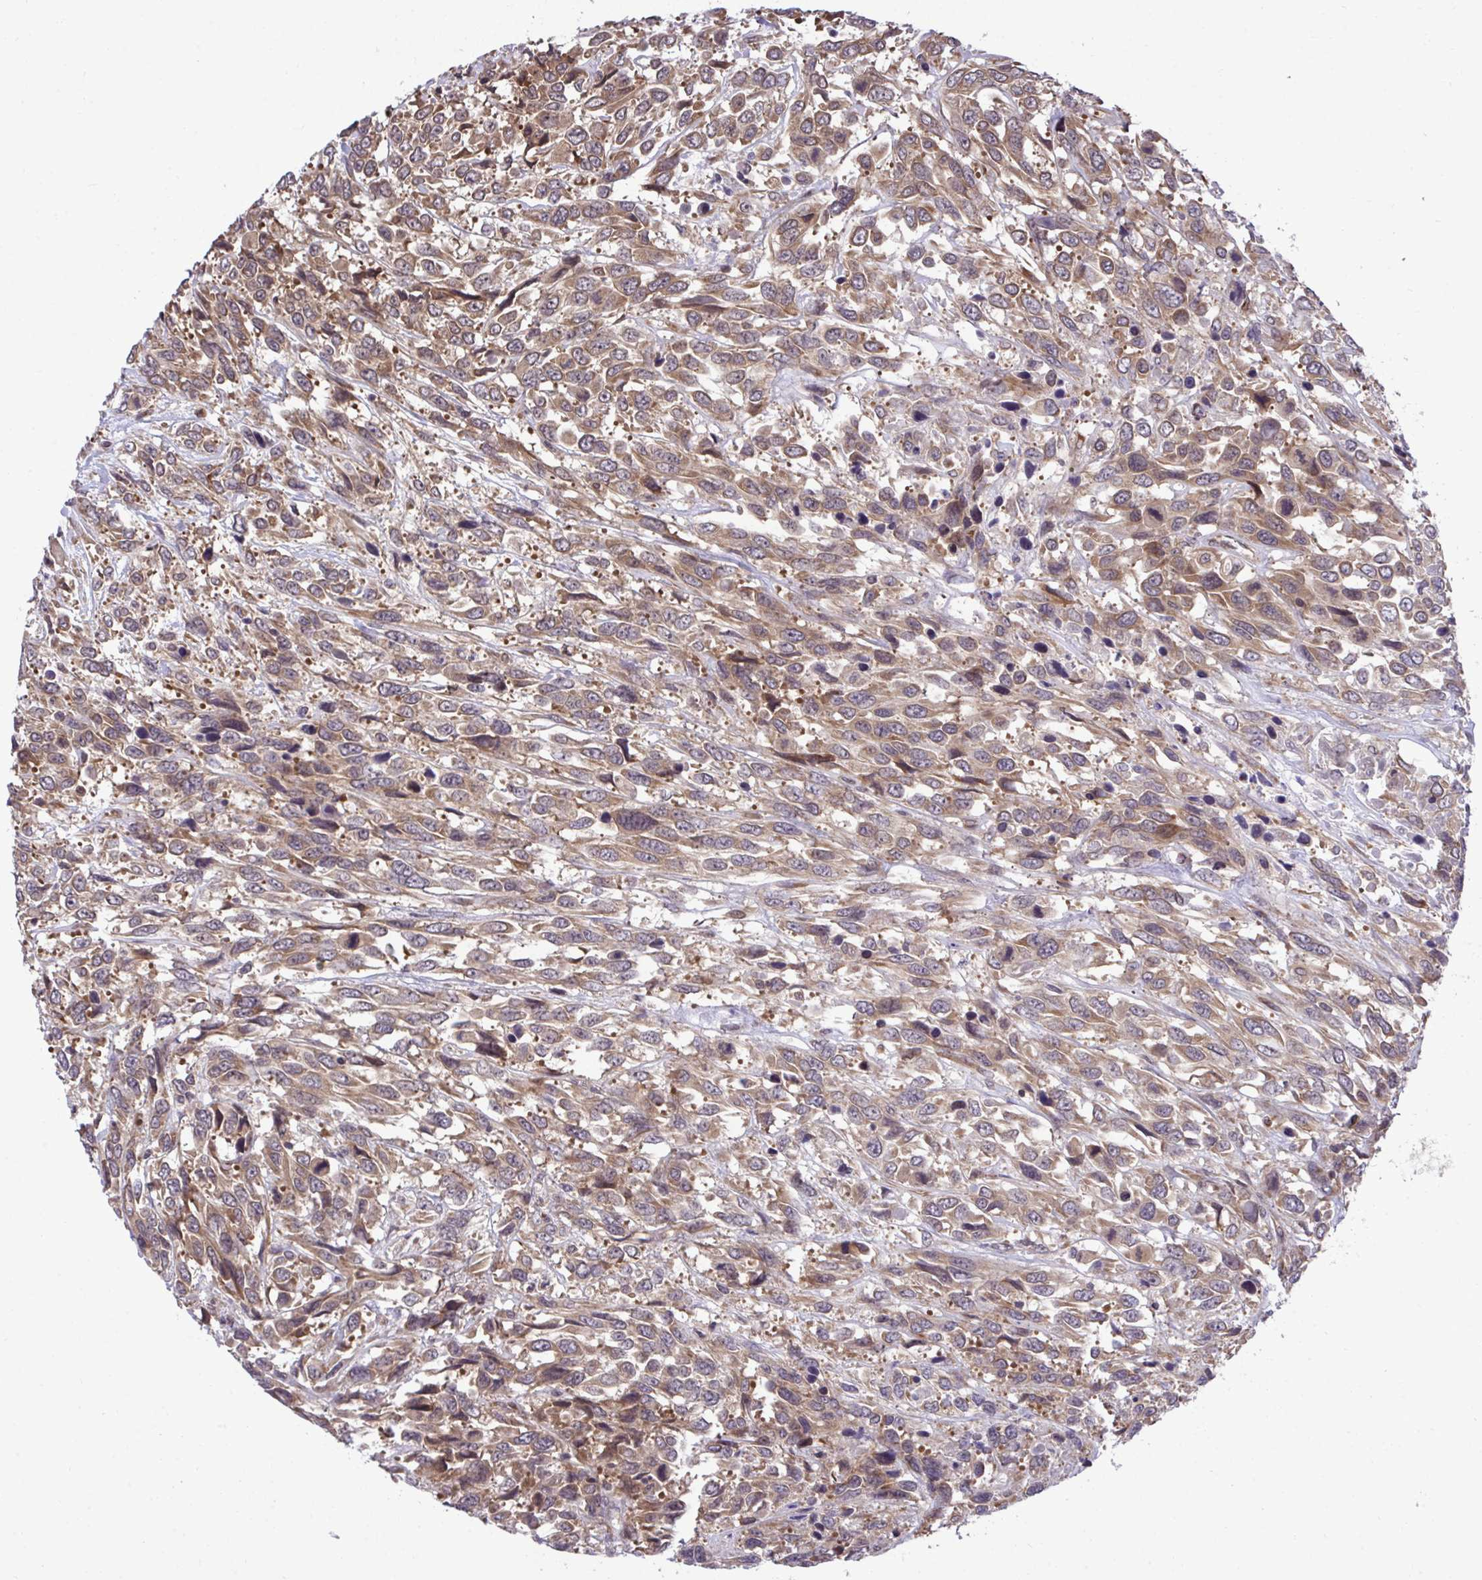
{"staining": {"intensity": "moderate", "quantity": ">75%", "location": "cytoplasmic/membranous"}, "tissue": "urothelial cancer", "cell_type": "Tumor cells", "image_type": "cancer", "snomed": [{"axis": "morphology", "description": "Urothelial carcinoma, High grade"}, {"axis": "topography", "description": "Urinary bladder"}], "caption": "Human high-grade urothelial carcinoma stained for a protein (brown) exhibits moderate cytoplasmic/membranous positive staining in approximately >75% of tumor cells.", "gene": "RPS15", "patient": {"sex": "female", "age": 70}}